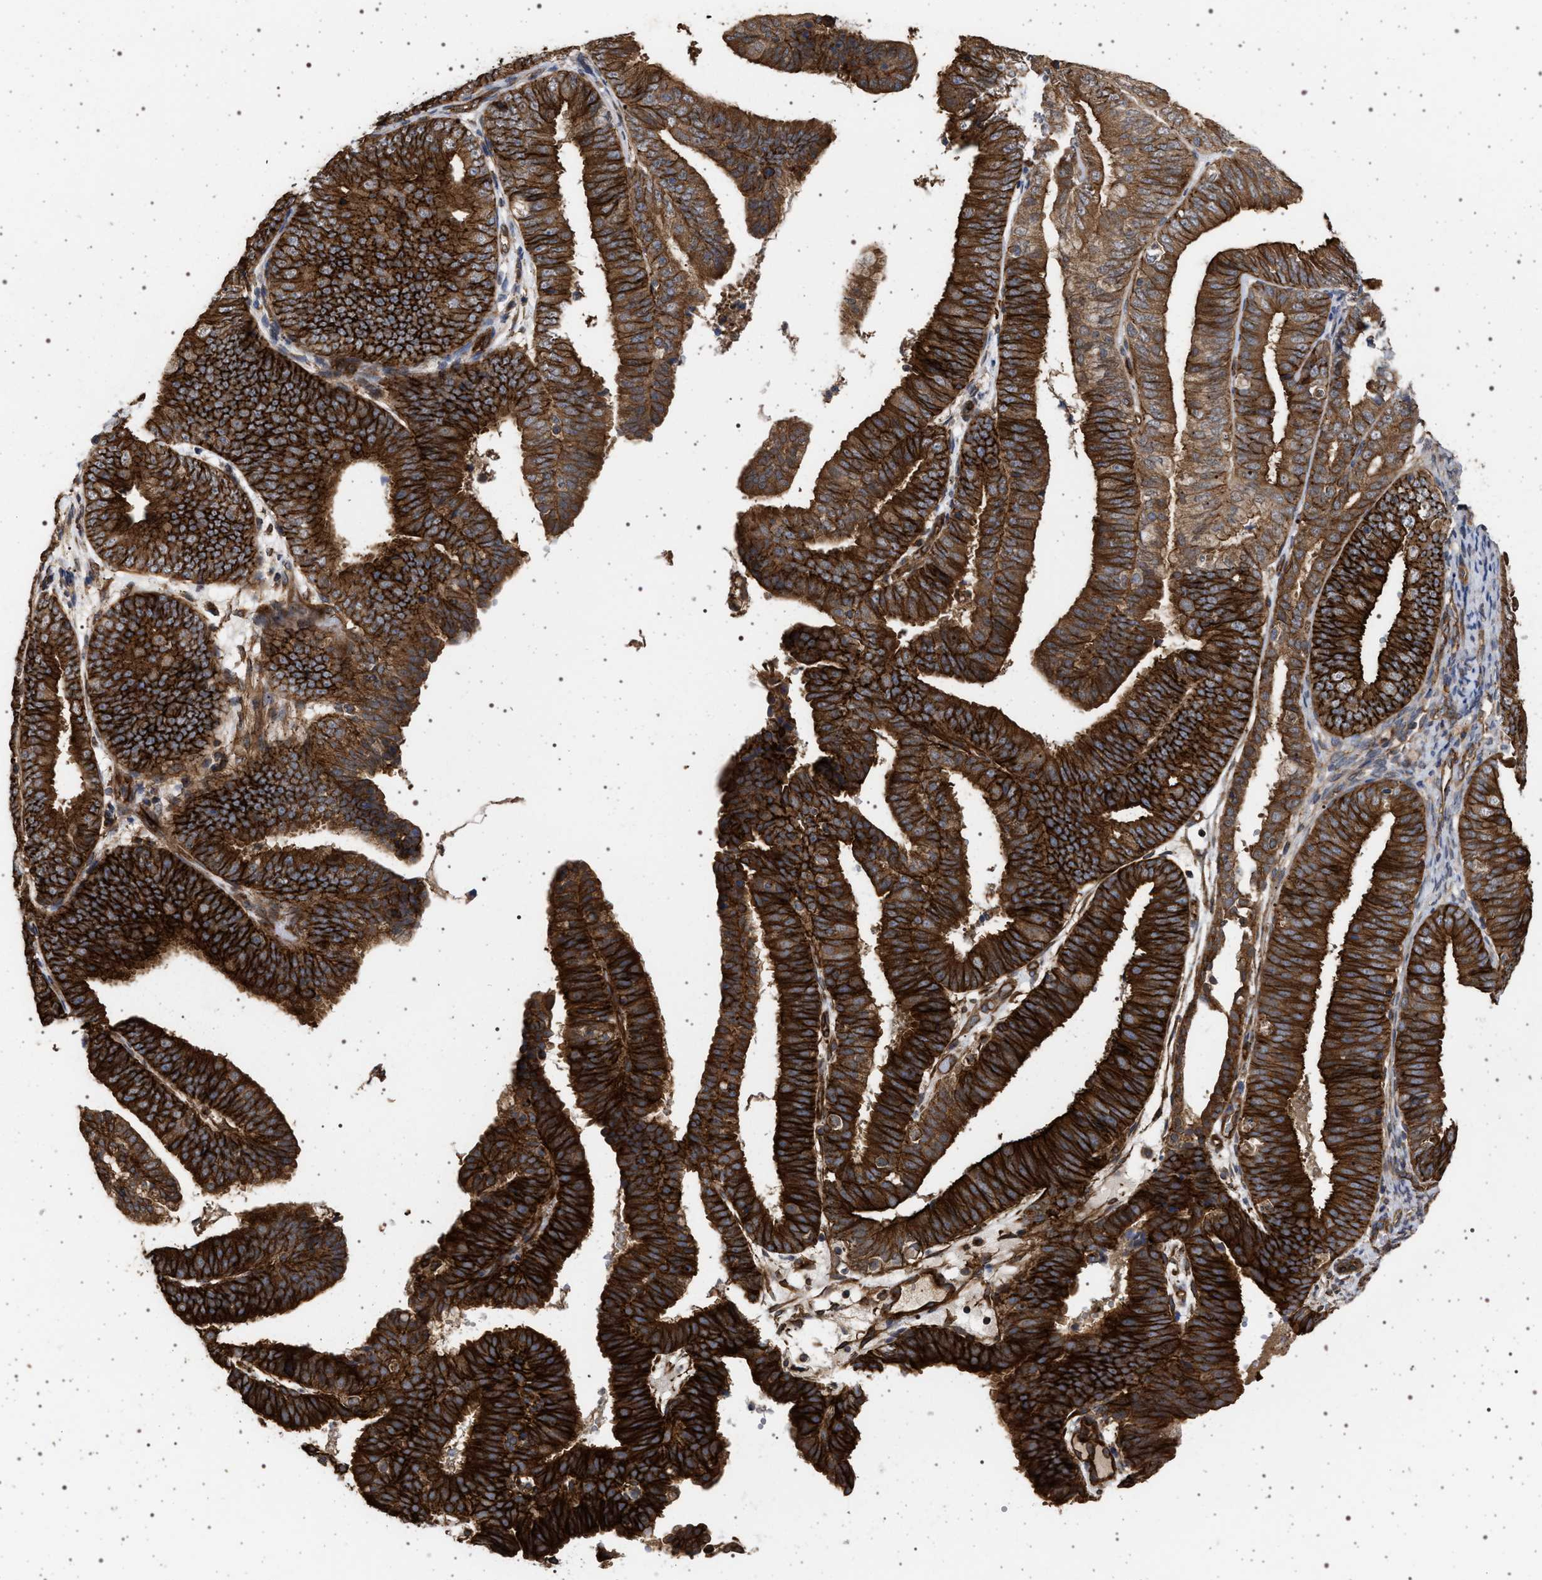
{"staining": {"intensity": "strong", "quantity": ">75%", "location": "cytoplasmic/membranous"}, "tissue": "endometrial cancer", "cell_type": "Tumor cells", "image_type": "cancer", "snomed": [{"axis": "morphology", "description": "Adenocarcinoma, NOS"}, {"axis": "topography", "description": "Endometrium"}], "caption": "Brown immunohistochemical staining in endometrial cancer (adenocarcinoma) shows strong cytoplasmic/membranous positivity in approximately >75% of tumor cells.", "gene": "IFT20", "patient": {"sex": "female", "age": 63}}